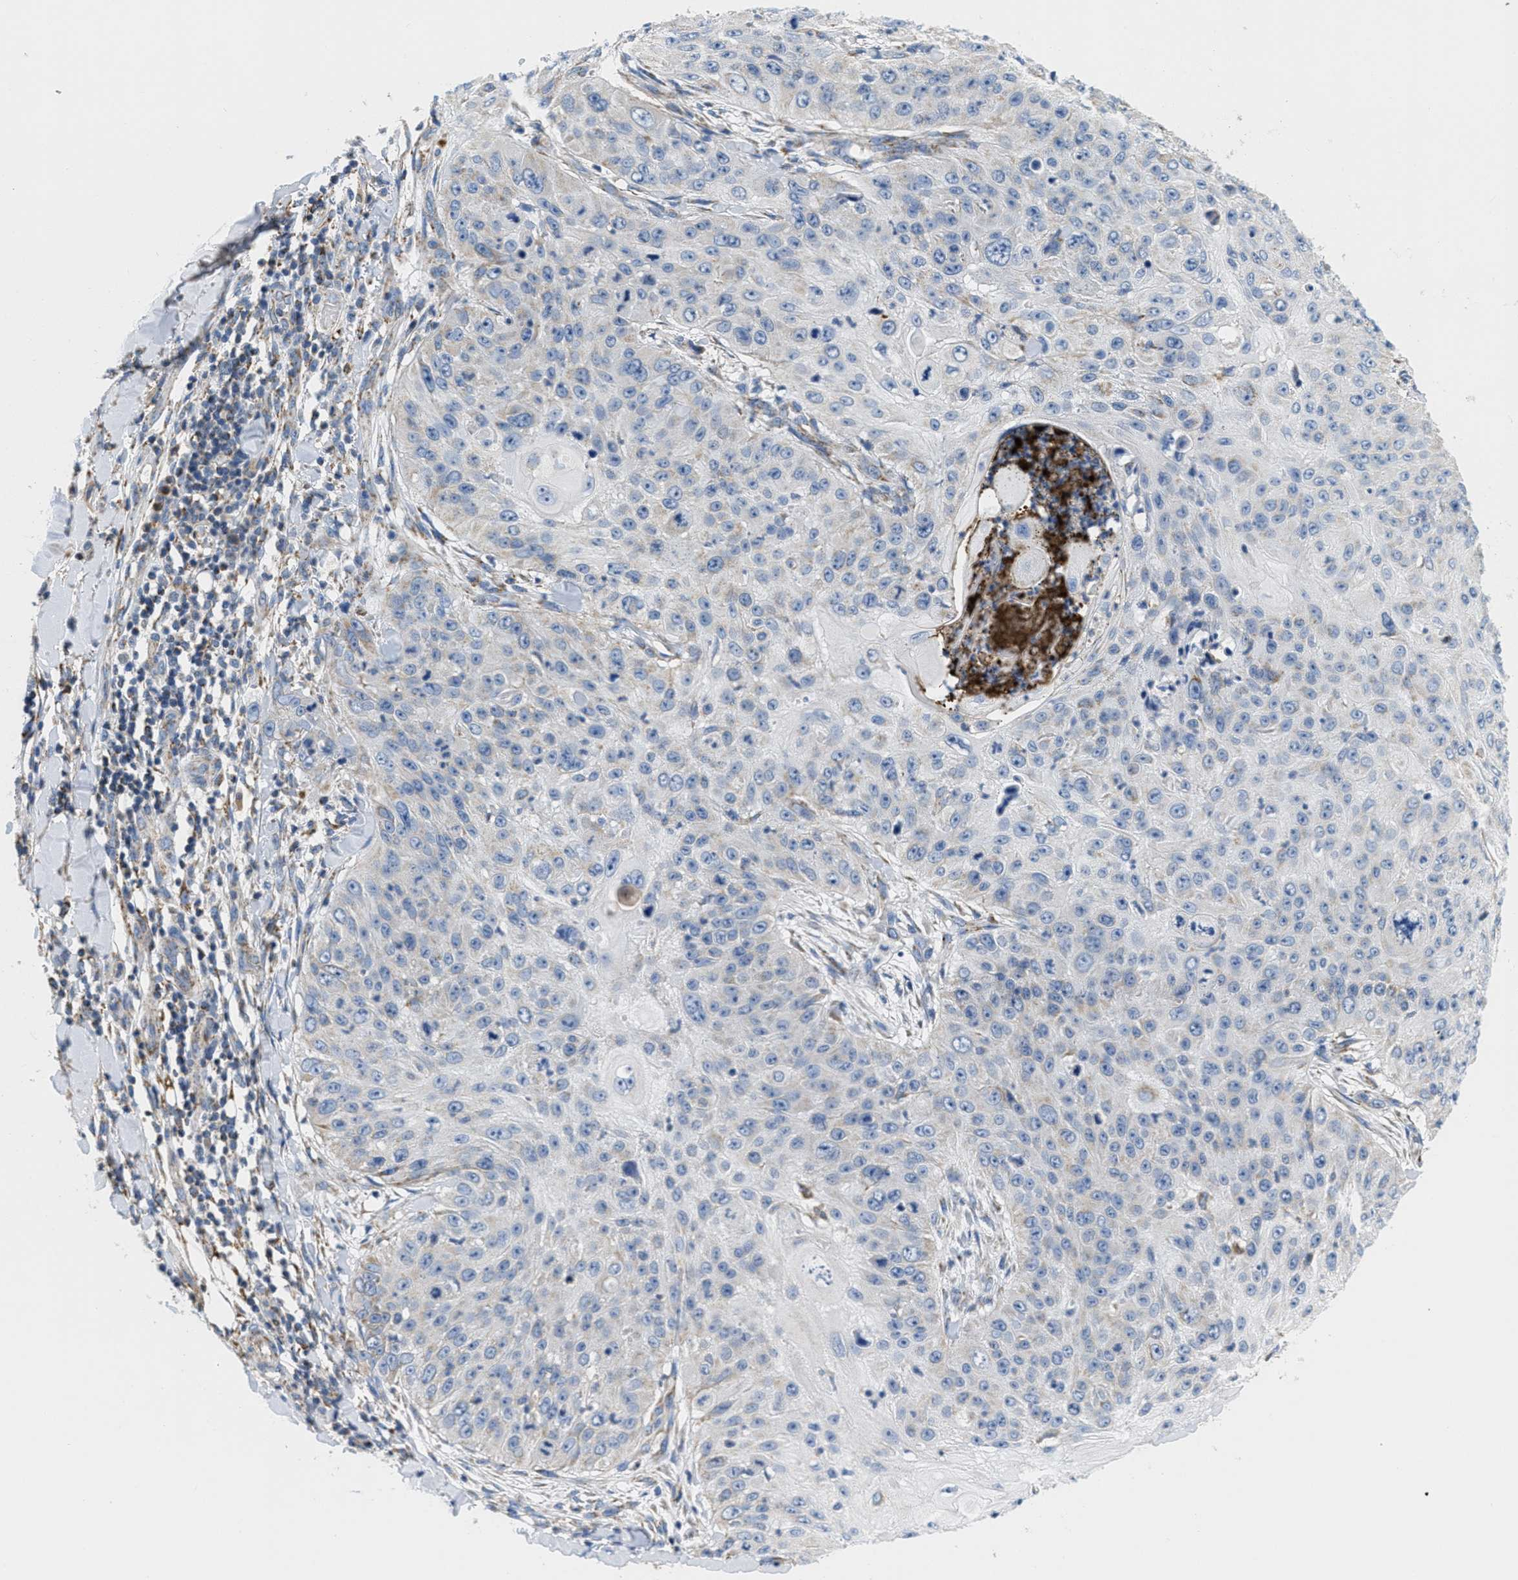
{"staining": {"intensity": "negative", "quantity": "none", "location": "none"}, "tissue": "skin cancer", "cell_type": "Tumor cells", "image_type": "cancer", "snomed": [{"axis": "morphology", "description": "Squamous cell carcinoma, NOS"}, {"axis": "topography", "description": "Skin"}], "caption": "The immunohistochemistry micrograph has no significant staining in tumor cells of squamous cell carcinoma (skin) tissue.", "gene": "KCNJ5", "patient": {"sex": "female", "age": 80}}